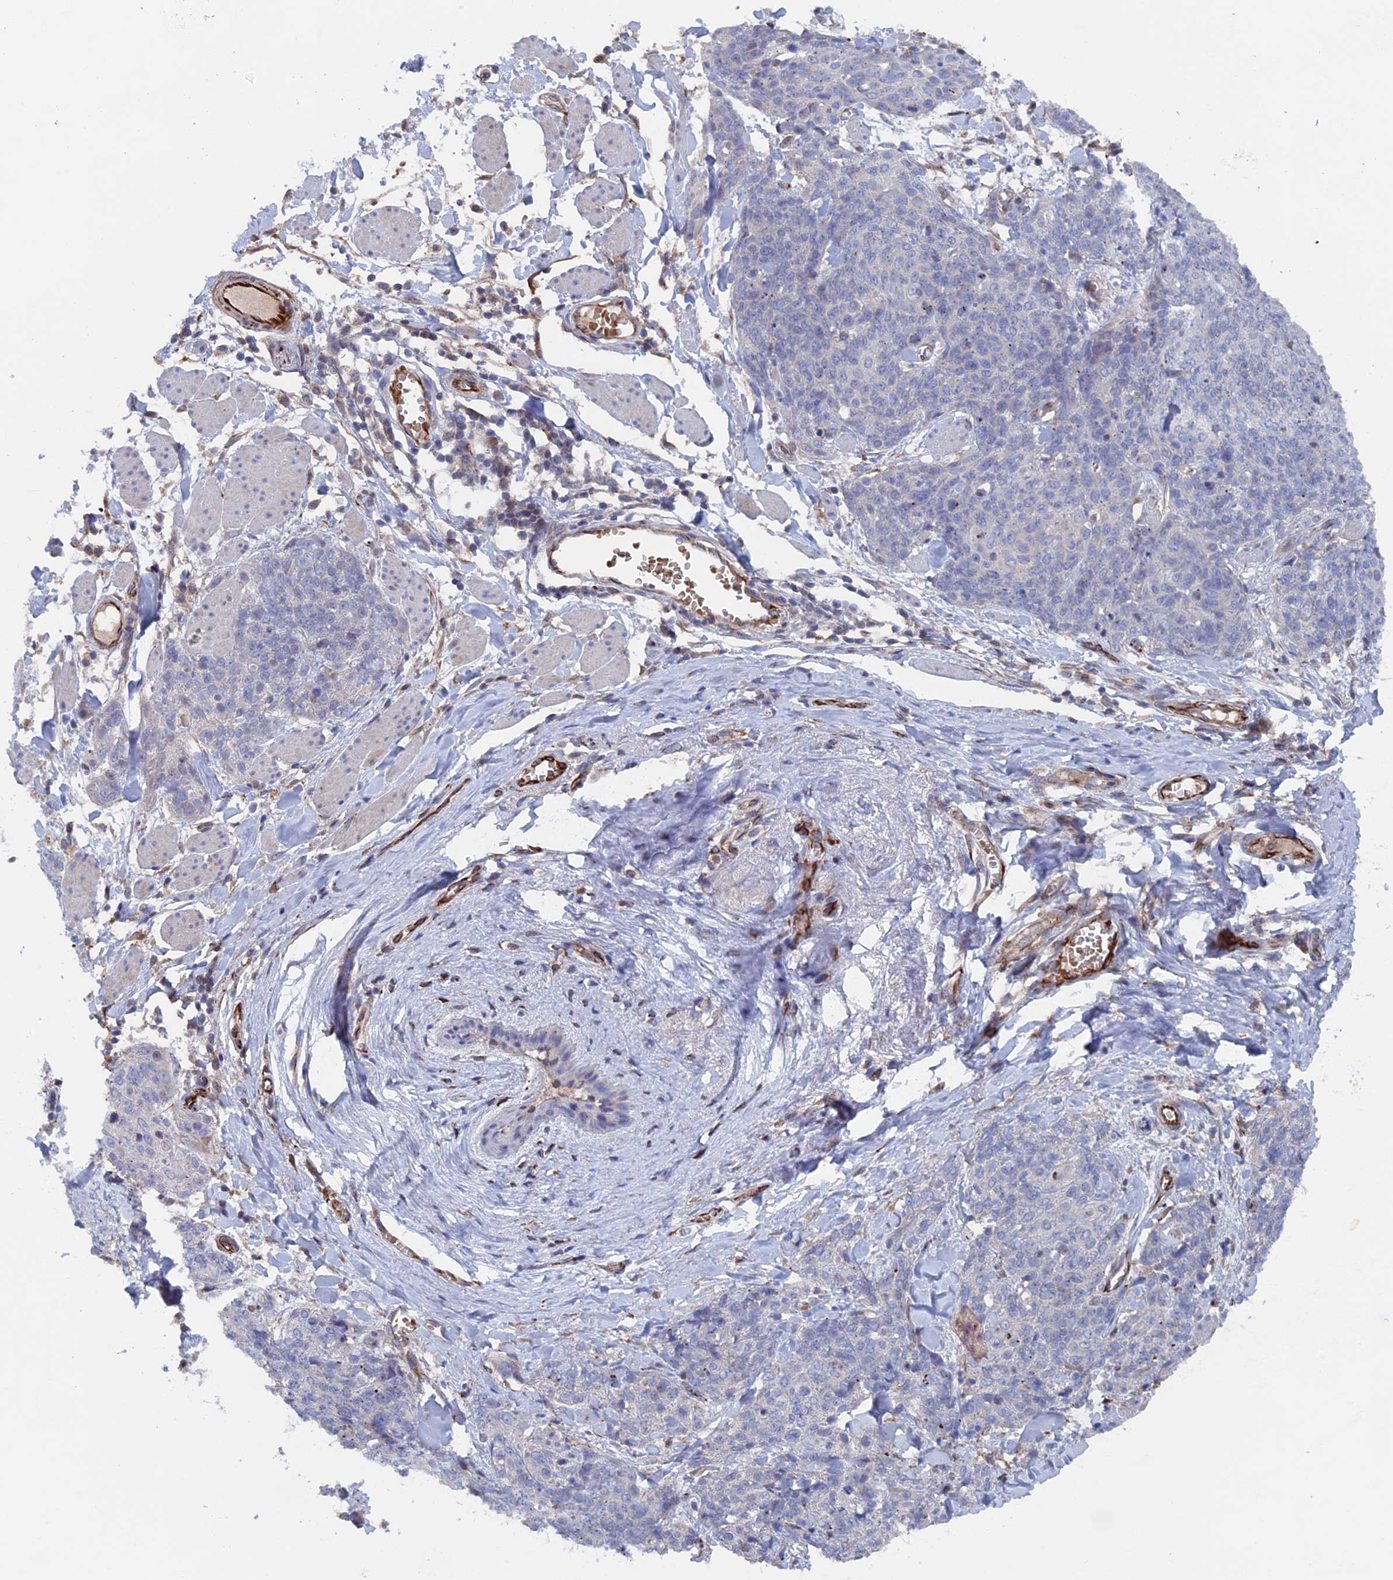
{"staining": {"intensity": "negative", "quantity": "none", "location": "none"}, "tissue": "skin cancer", "cell_type": "Tumor cells", "image_type": "cancer", "snomed": [{"axis": "morphology", "description": "Squamous cell carcinoma, NOS"}, {"axis": "topography", "description": "Skin"}, {"axis": "topography", "description": "Vulva"}], "caption": "There is no significant positivity in tumor cells of squamous cell carcinoma (skin).", "gene": "SMG9", "patient": {"sex": "female", "age": 85}}